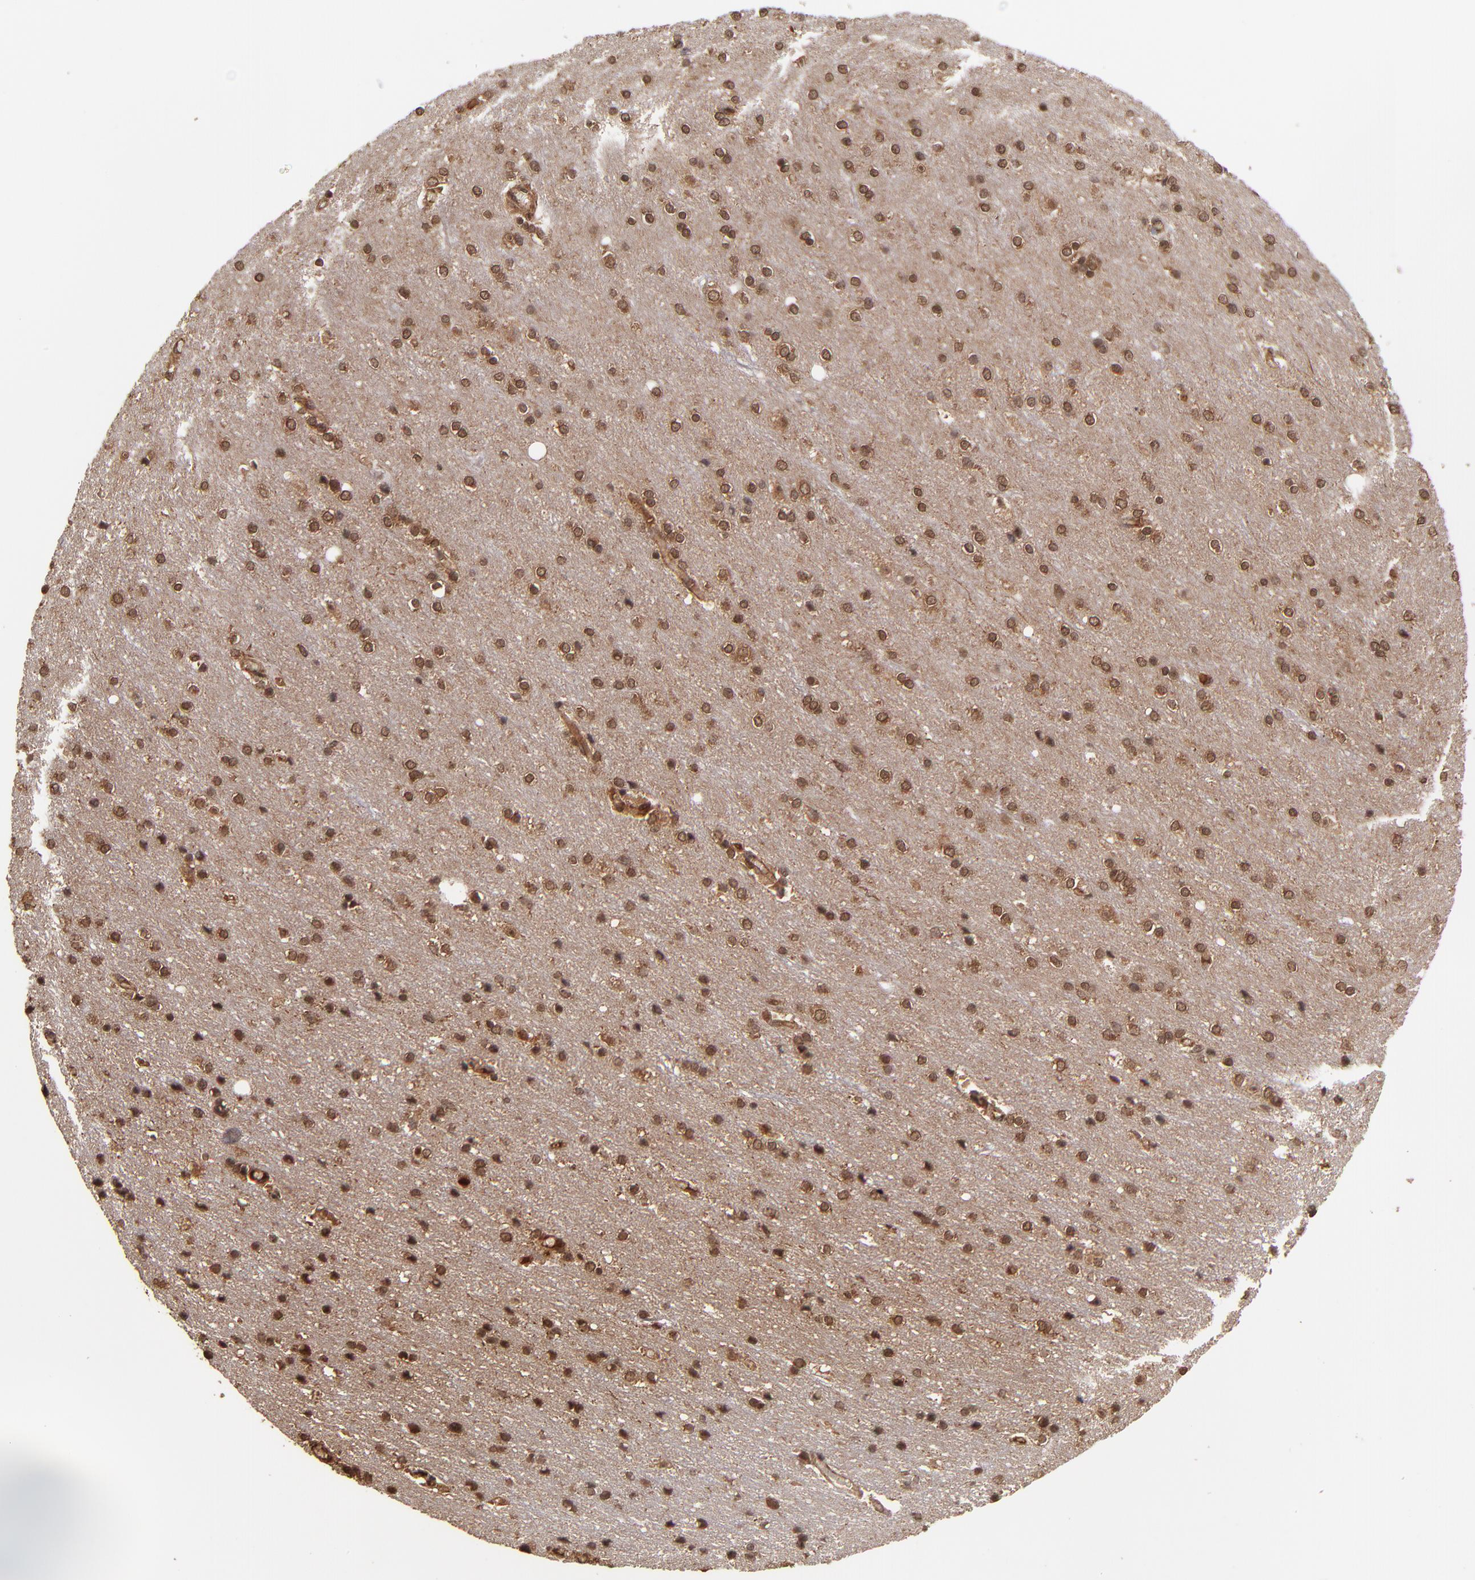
{"staining": {"intensity": "moderate", "quantity": ">75%", "location": "cytoplasmic/membranous,nuclear"}, "tissue": "cerebral cortex", "cell_type": "Endothelial cells", "image_type": "normal", "snomed": [{"axis": "morphology", "description": "Normal tissue, NOS"}, {"axis": "topography", "description": "Cerebral cortex"}], "caption": "Cerebral cortex stained with DAB immunohistochemistry shows medium levels of moderate cytoplasmic/membranous,nuclear staining in approximately >75% of endothelial cells.", "gene": "NFE2L2", "patient": {"sex": "female", "age": 54}}